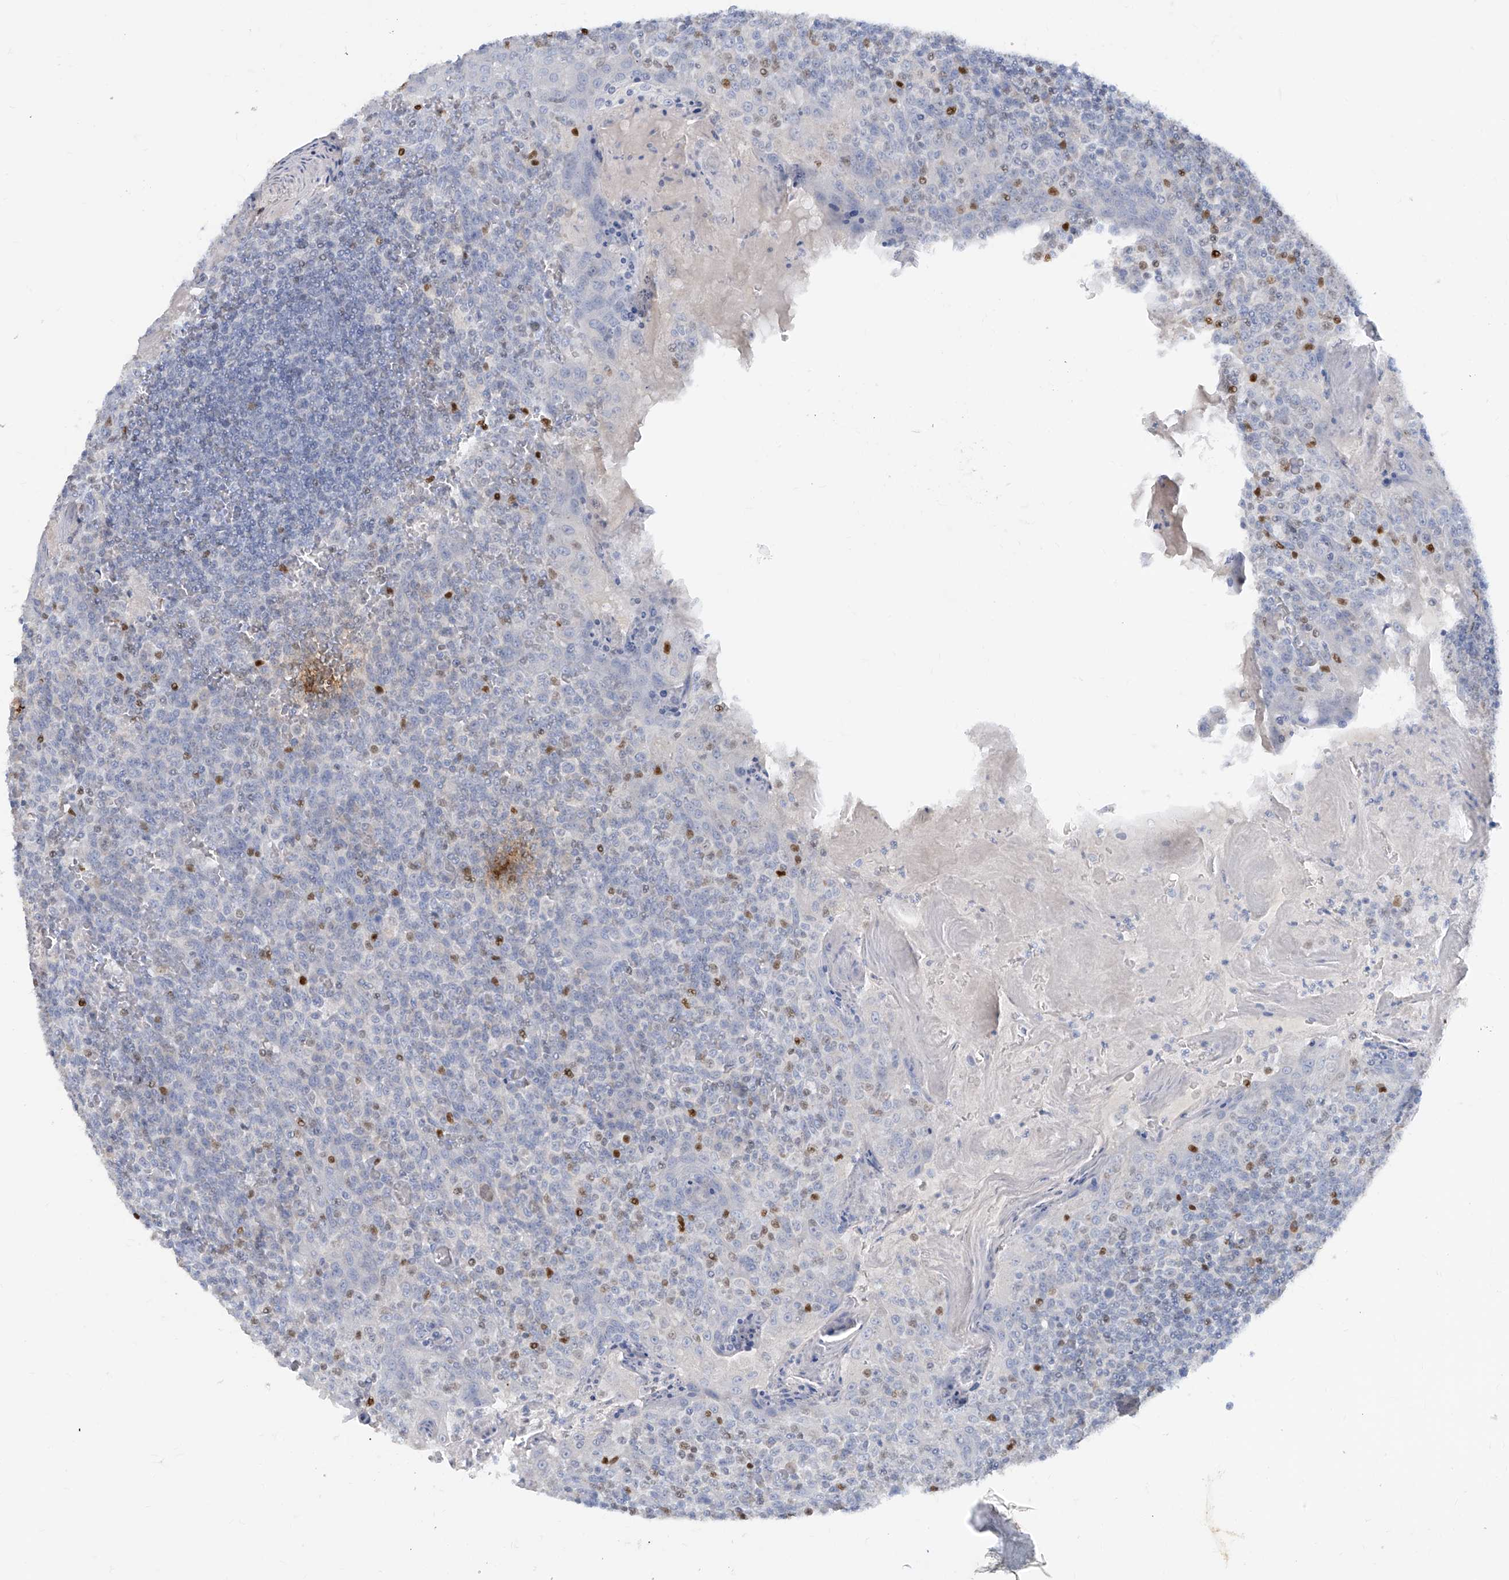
{"staining": {"intensity": "weak", "quantity": "<25%", "location": "nuclear"}, "tissue": "tonsil", "cell_type": "Germinal center cells", "image_type": "normal", "snomed": [{"axis": "morphology", "description": "Normal tissue, NOS"}, {"axis": "topography", "description": "Tonsil"}], "caption": "High power microscopy image of an immunohistochemistry (IHC) photomicrograph of normal tonsil, revealing no significant expression in germinal center cells.", "gene": "TBX21", "patient": {"sex": "female", "age": 19}}